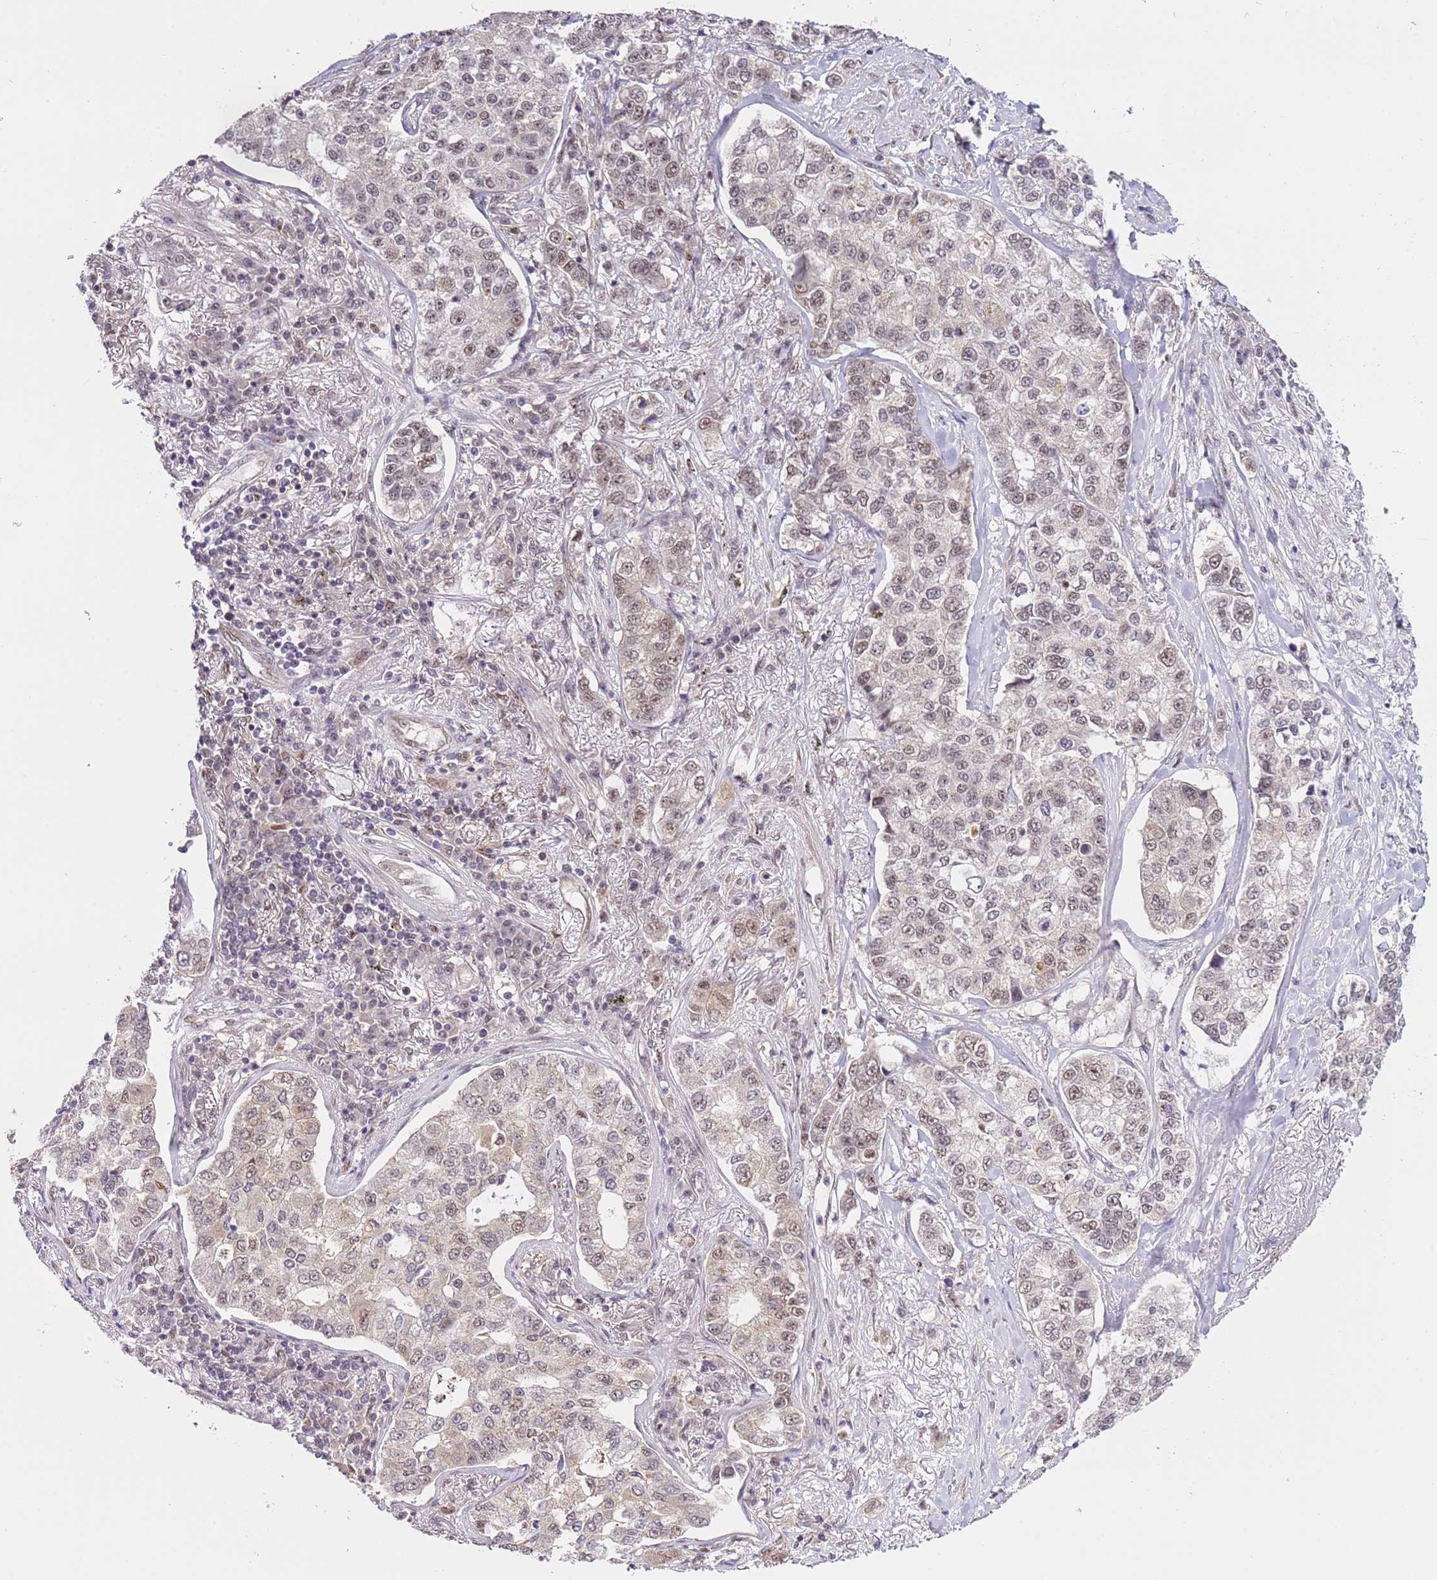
{"staining": {"intensity": "weak", "quantity": "25%-75%", "location": "nuclear"}, "tissue": "lung cancer", "cell_type": "Tumor cells", "image_type": "cancer", "snomed": [{"axis": "morphology", "description": "Adenocarcinoma, NOS"}, {"axis": "topography", "description": "Lung"}], "caption": "Tumor cells demonstrate low levels of weak nuclear expression in about 25%-75% of cells in human adenocarcinoma (lung). Nuclei are stained in blue.", "gene": "PRPF6", "patient": {"sex": "male", "age": 49}}